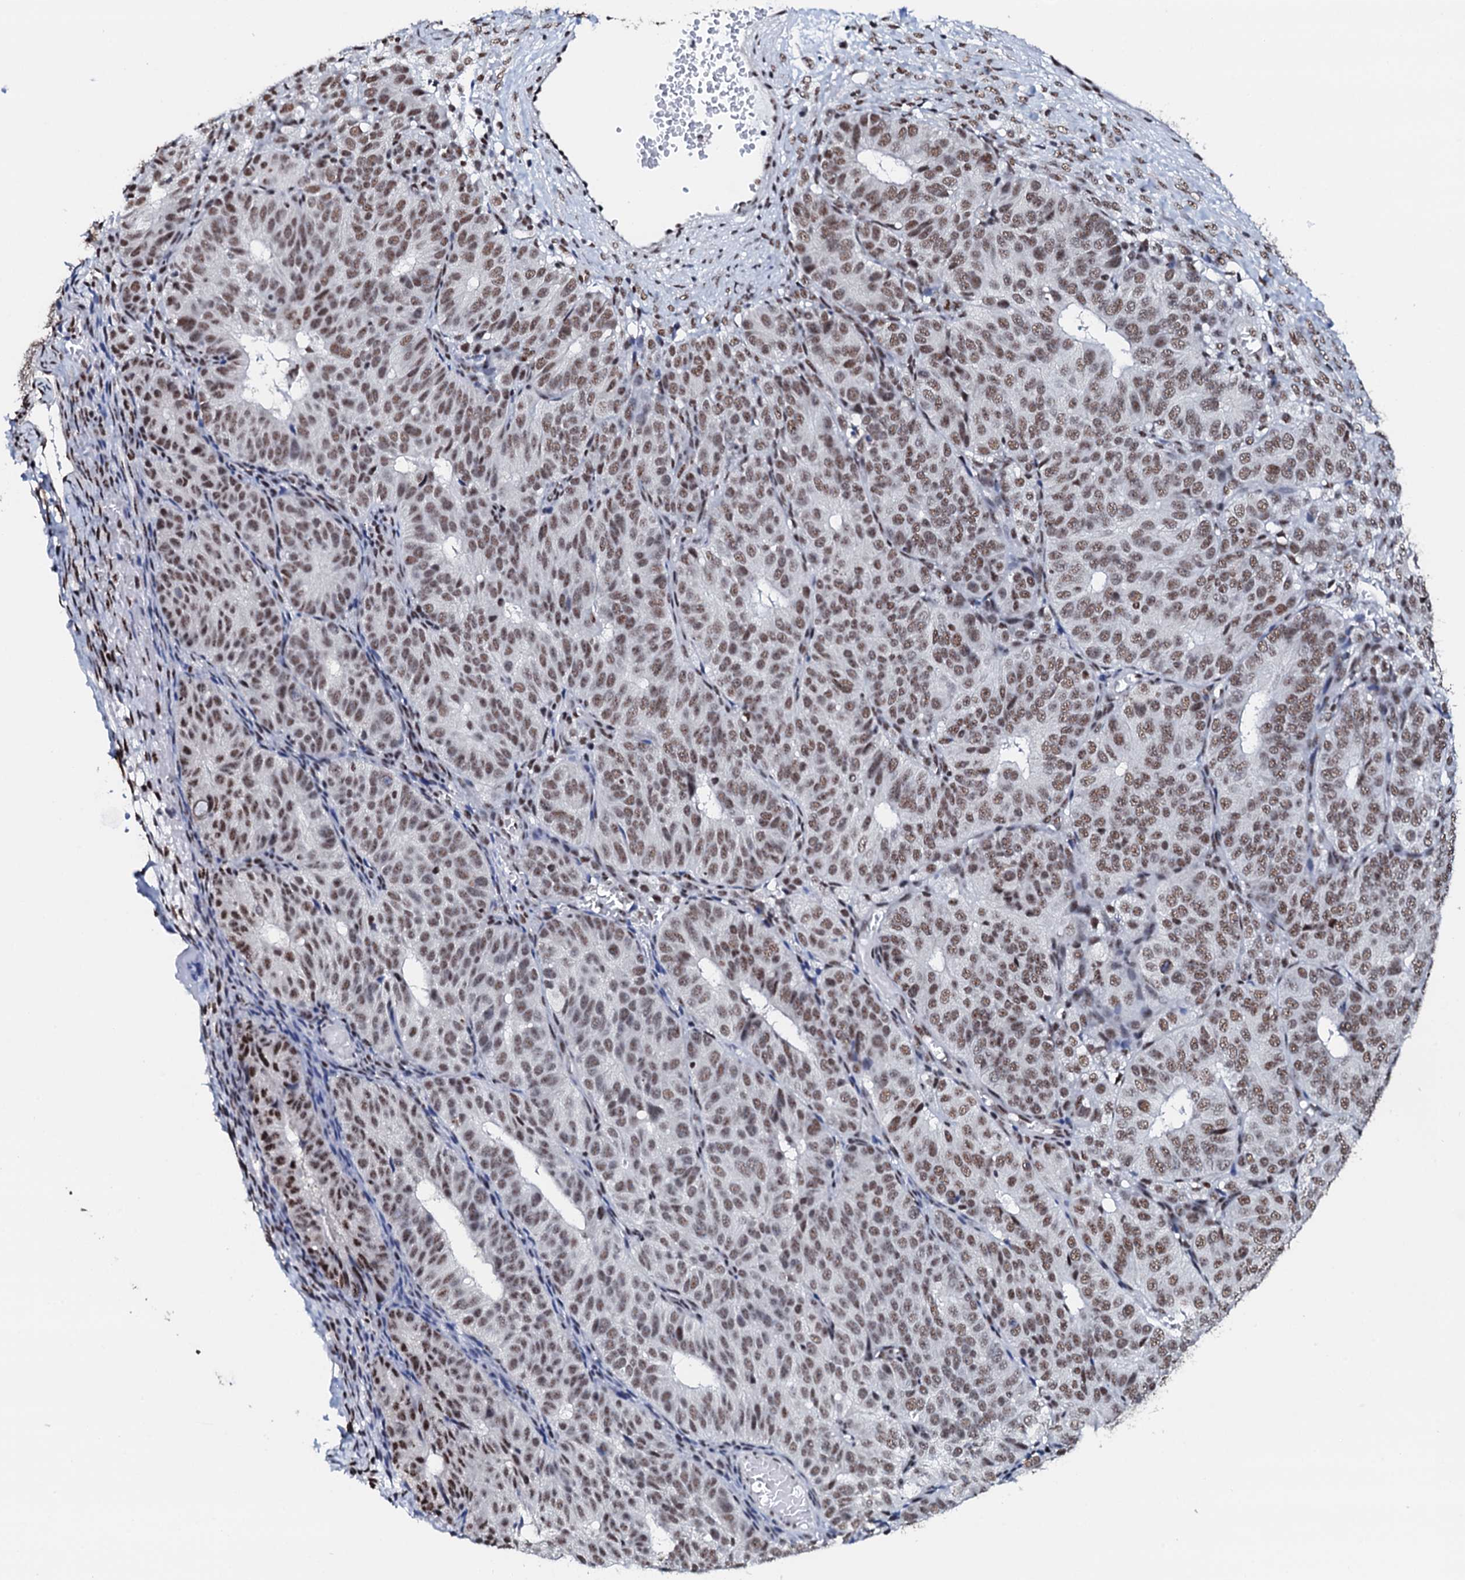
{"staining": {"intensity": "moderate", "quantity": ">75%", "location": "nuclear"}, "tissue": "ovarian cancer", "cell_type": "Tumor cells", "image_type": "cancer", "snomed": [{"axis": "morphology", "description": "Carcinoma, endometroid"}, {"axis": "topography", "description": "Ovary"}], "caption": "DAB (3,3'-diaminobenzidine) immunohistochemical staining of ovarian cancer (endometroid carcinoma) shows moderate nuclear protein expression in approximately >75% of tumor cells.", "gene": "NKAPD1", "patient": {"sex": "female", "age": 51}}